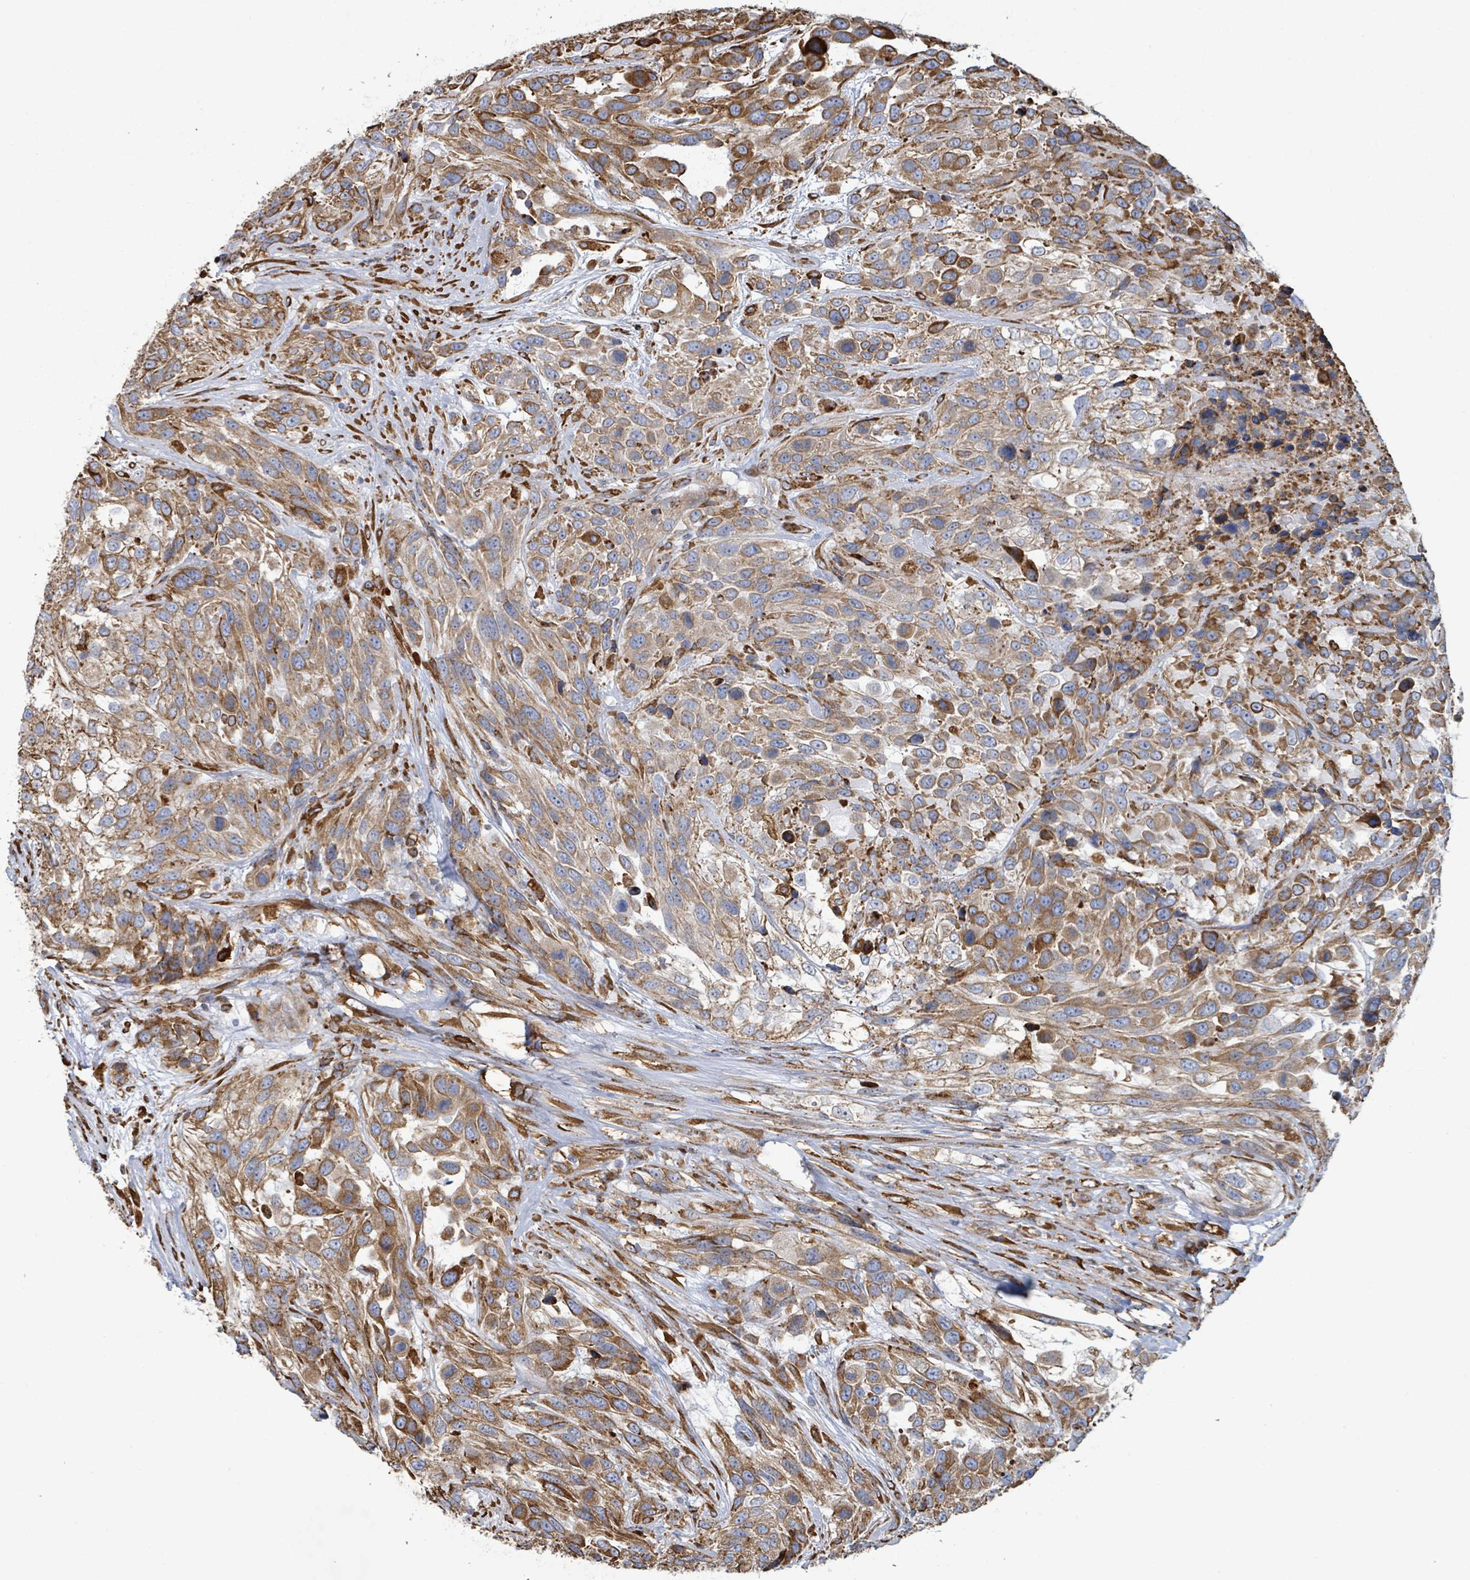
{"staining": {"intensity": "moderate", "quantity": ">75%", "location": "cytoplasmic/membranous"}, "tissue": "urothelial cancer", "cell_type": "Tumor cells", "image_type": "cancer", "snomed": [{"axis": "morphology", "description": "Urothelial carcinoma, High grade"}, {"axis": "topography", "description": "Urinary bladder"}], "caption": "Immunohistochemistry (IHC) micrograph of human high-grade urothelial carcinoma stained for a protein (brown), which displays medium levels of moderate cytoplasmic/membranous expression in approximately >75% of tumor cells.", "gene": "RFPL4A", "patient": {"sex": "female", "age": 70}}